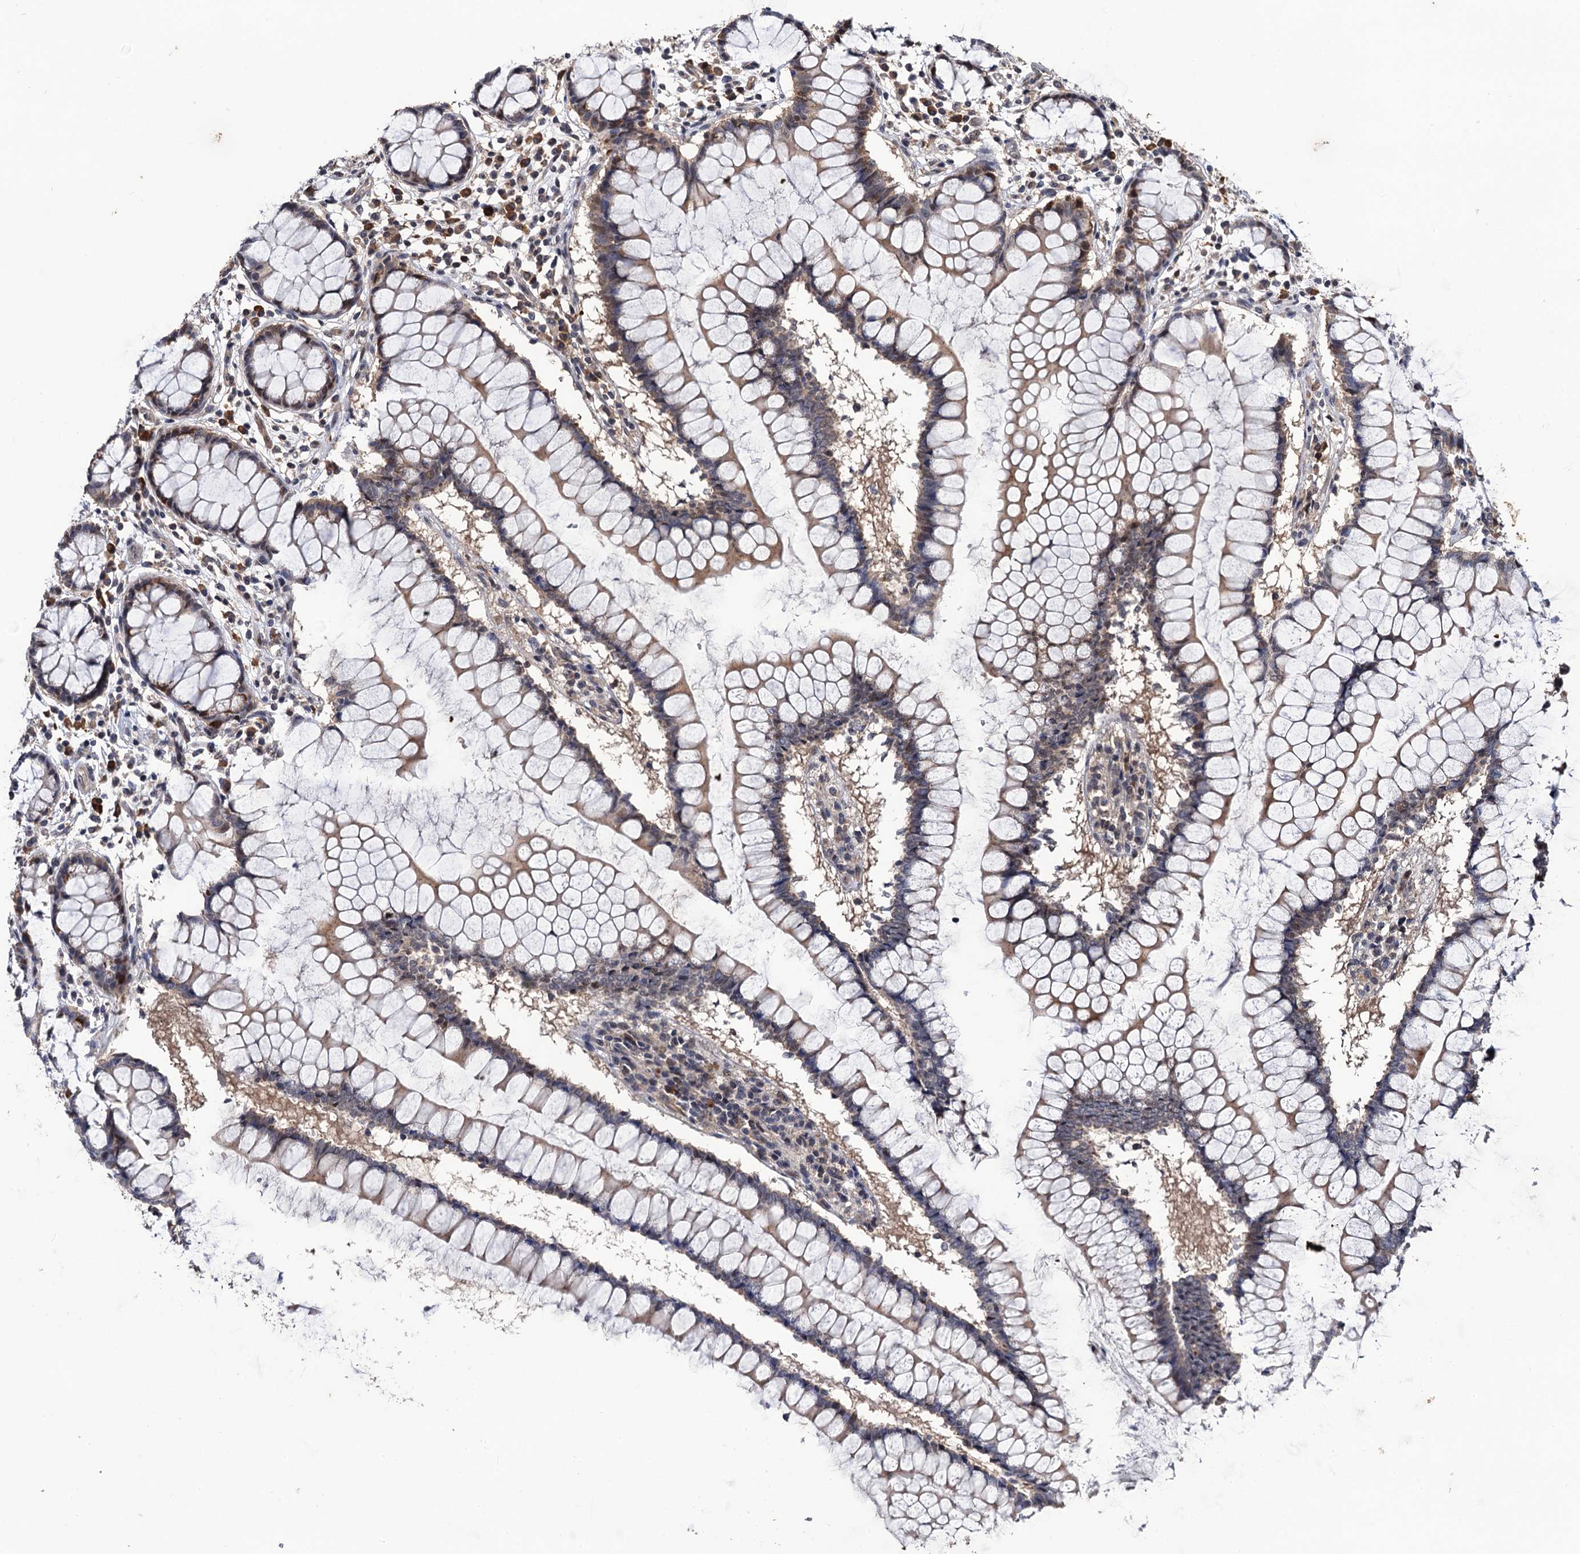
{"staining": {"intensity": "weak", "quantity": ">75%", "location": "cytoplasmic/membranous,nuclear"}, "tissue": "colon", "cell_type": "Endothelial cells", "image_type": "normal", "snomed": [{"axis": "morphology", "description": "Normal tissue, NOS"}, {"axis": "morphology", "description": "Adenocarcinoma, NOS"}, {"axis": "topography", "description": "Colon"}], "caption": "Immunohistochemistry (DAB) staining of unremarkable human colon shows weak cytoplasmic/membranous,nuclear protein staining in about >75% of endothelial cells.", "gene": "LRRC63", "patient": {"sex": "female", "age": 55}}